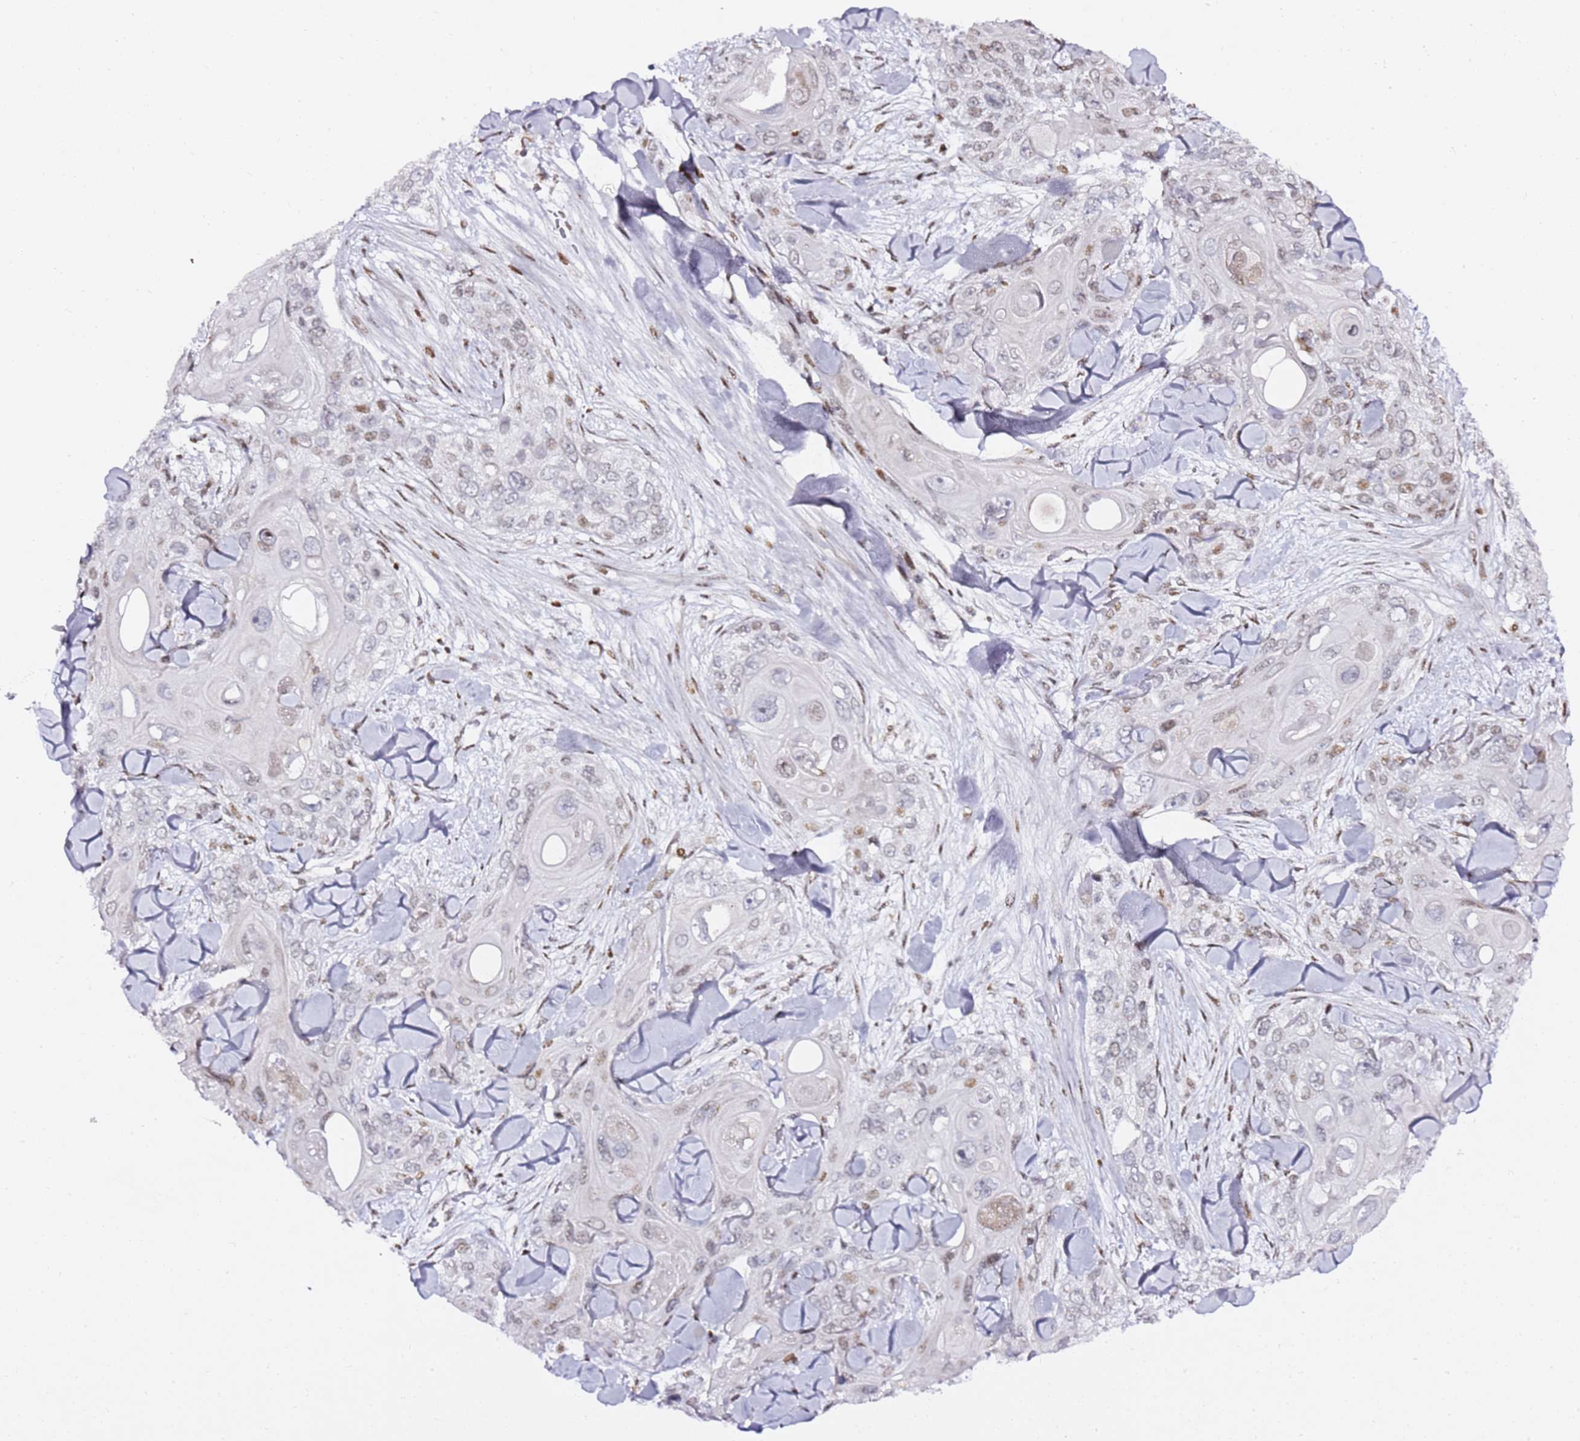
{"staining": {"intensity": "weak", "quantity": "<25%", "location": "nuclear"}, "tissue": "skin cancer", "cell_type": "Tumor cells", "image_type": "cancer", "snomed": [{"axis": "morphology", "description": "Normal tissue, NOS"}, {"axis": "morphology", "description": "Squamous cell carcinoma, NOS"}, {"axis": "topography", "description": "Skin"}], "caption": "This is an immunohistochemistry (IHC) image of human squamous cell carcinoma (skin). There is no positivity in tumor cells.", "gene": "GBP2", "patient": {"sex": "male", "age": 72}}